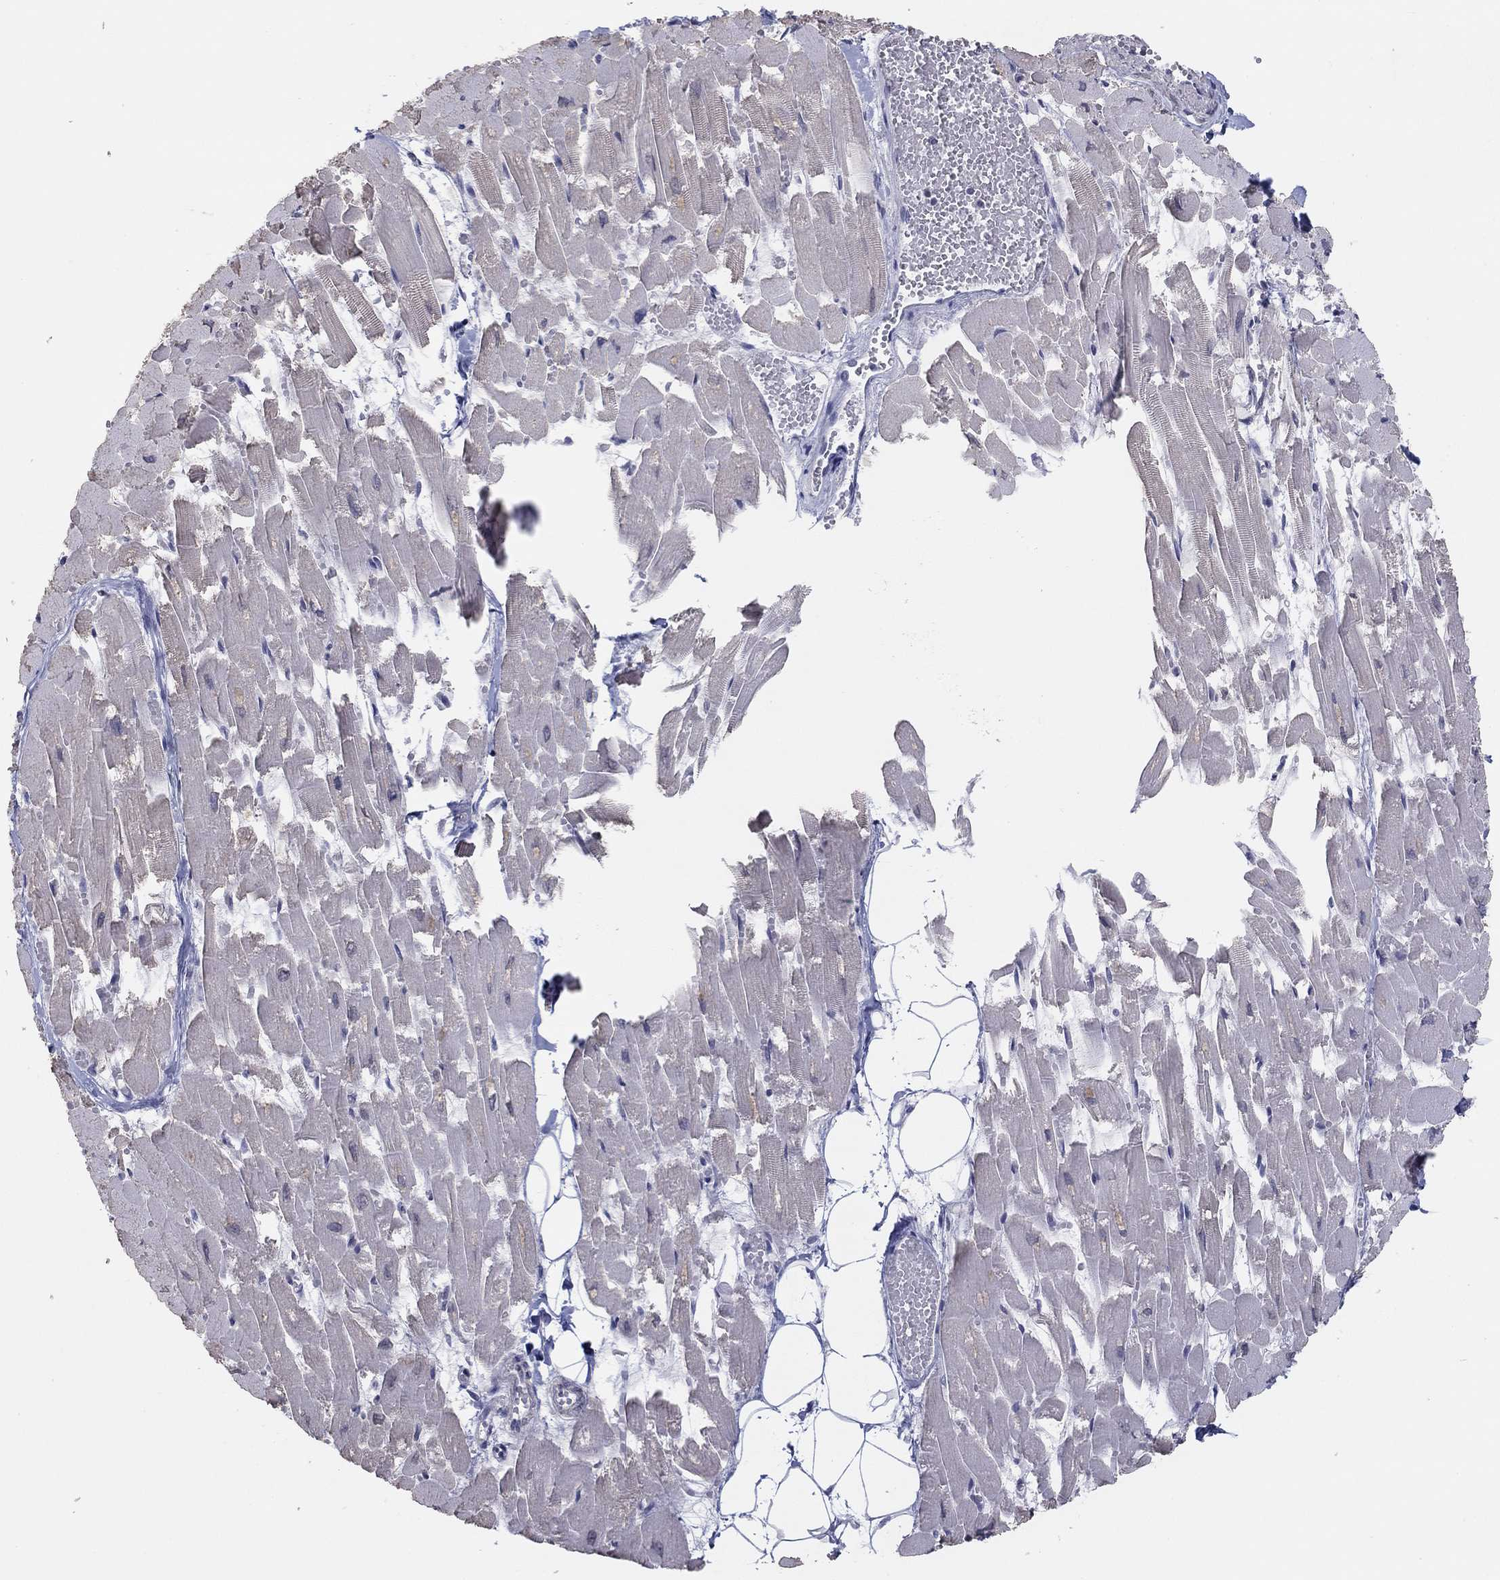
{"staining": {"intensity": "negative", "quantity": "none", "location": "none"}, "tissue": "heart muscle", "cell_type": "Cardiomyocytes", "image_type": "normal", "snomed": [{"axis": "morphology", "description": "Normal tissue, NOS"}, {"axis": "topography", "description": "Heart"}], "caption": "A histopathology image of heart muscle stained for a protein displays no brown staining in cardiomyocytes. (DAB IHC with hematoxylin counter stain).", "gene": "SLC22A2", "patient": {"sex": "female", "age": 52}}